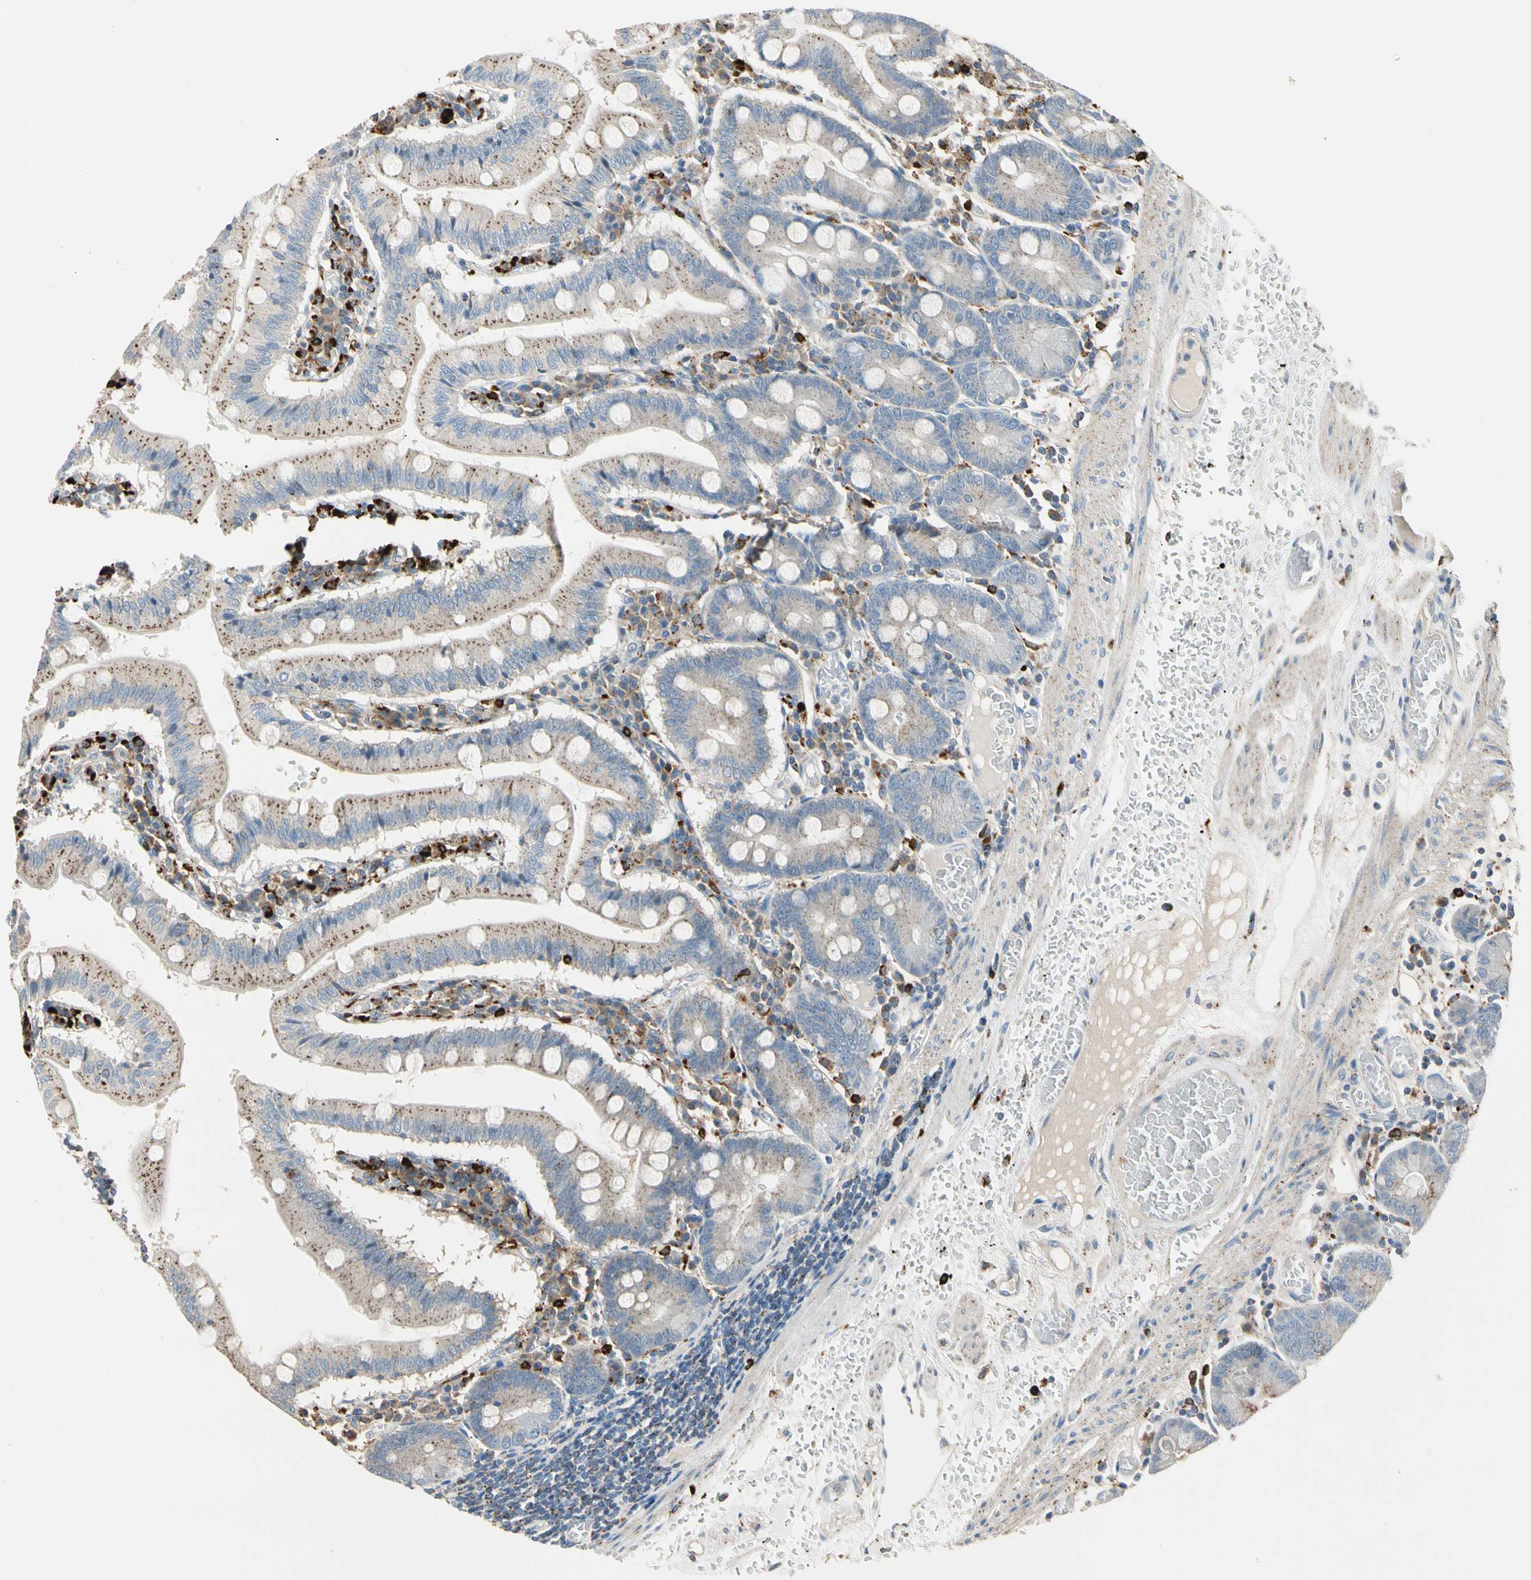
{"staining": {"intensity": "moderate", "quantity": "25%-75%", "location": "cytoplasmic/membranous"}, "tissue": "small intestine", "cell_type": "Glandular cells", "image_type": "normal", "snomed": [{"axis": "morphology", "description": "Normal tissue, NOS"}, {"axis": "topography", "description": "Small intestine"}], "caption": "Immunohistochemistry of unremarkable human small intestine reveals medium levels of moderate cytoplasmic/membranous positivity in about 25%-75% of glandular cells. The staining was performed using DAB (3,3'-diaminobenzidine) to visualize the protein expression in brown, while the nuclei were stained in blue with hematoxylin (Magnification: 20x).", "gene": "GM2A", "patient": {"sex": "male", "age": 71}}